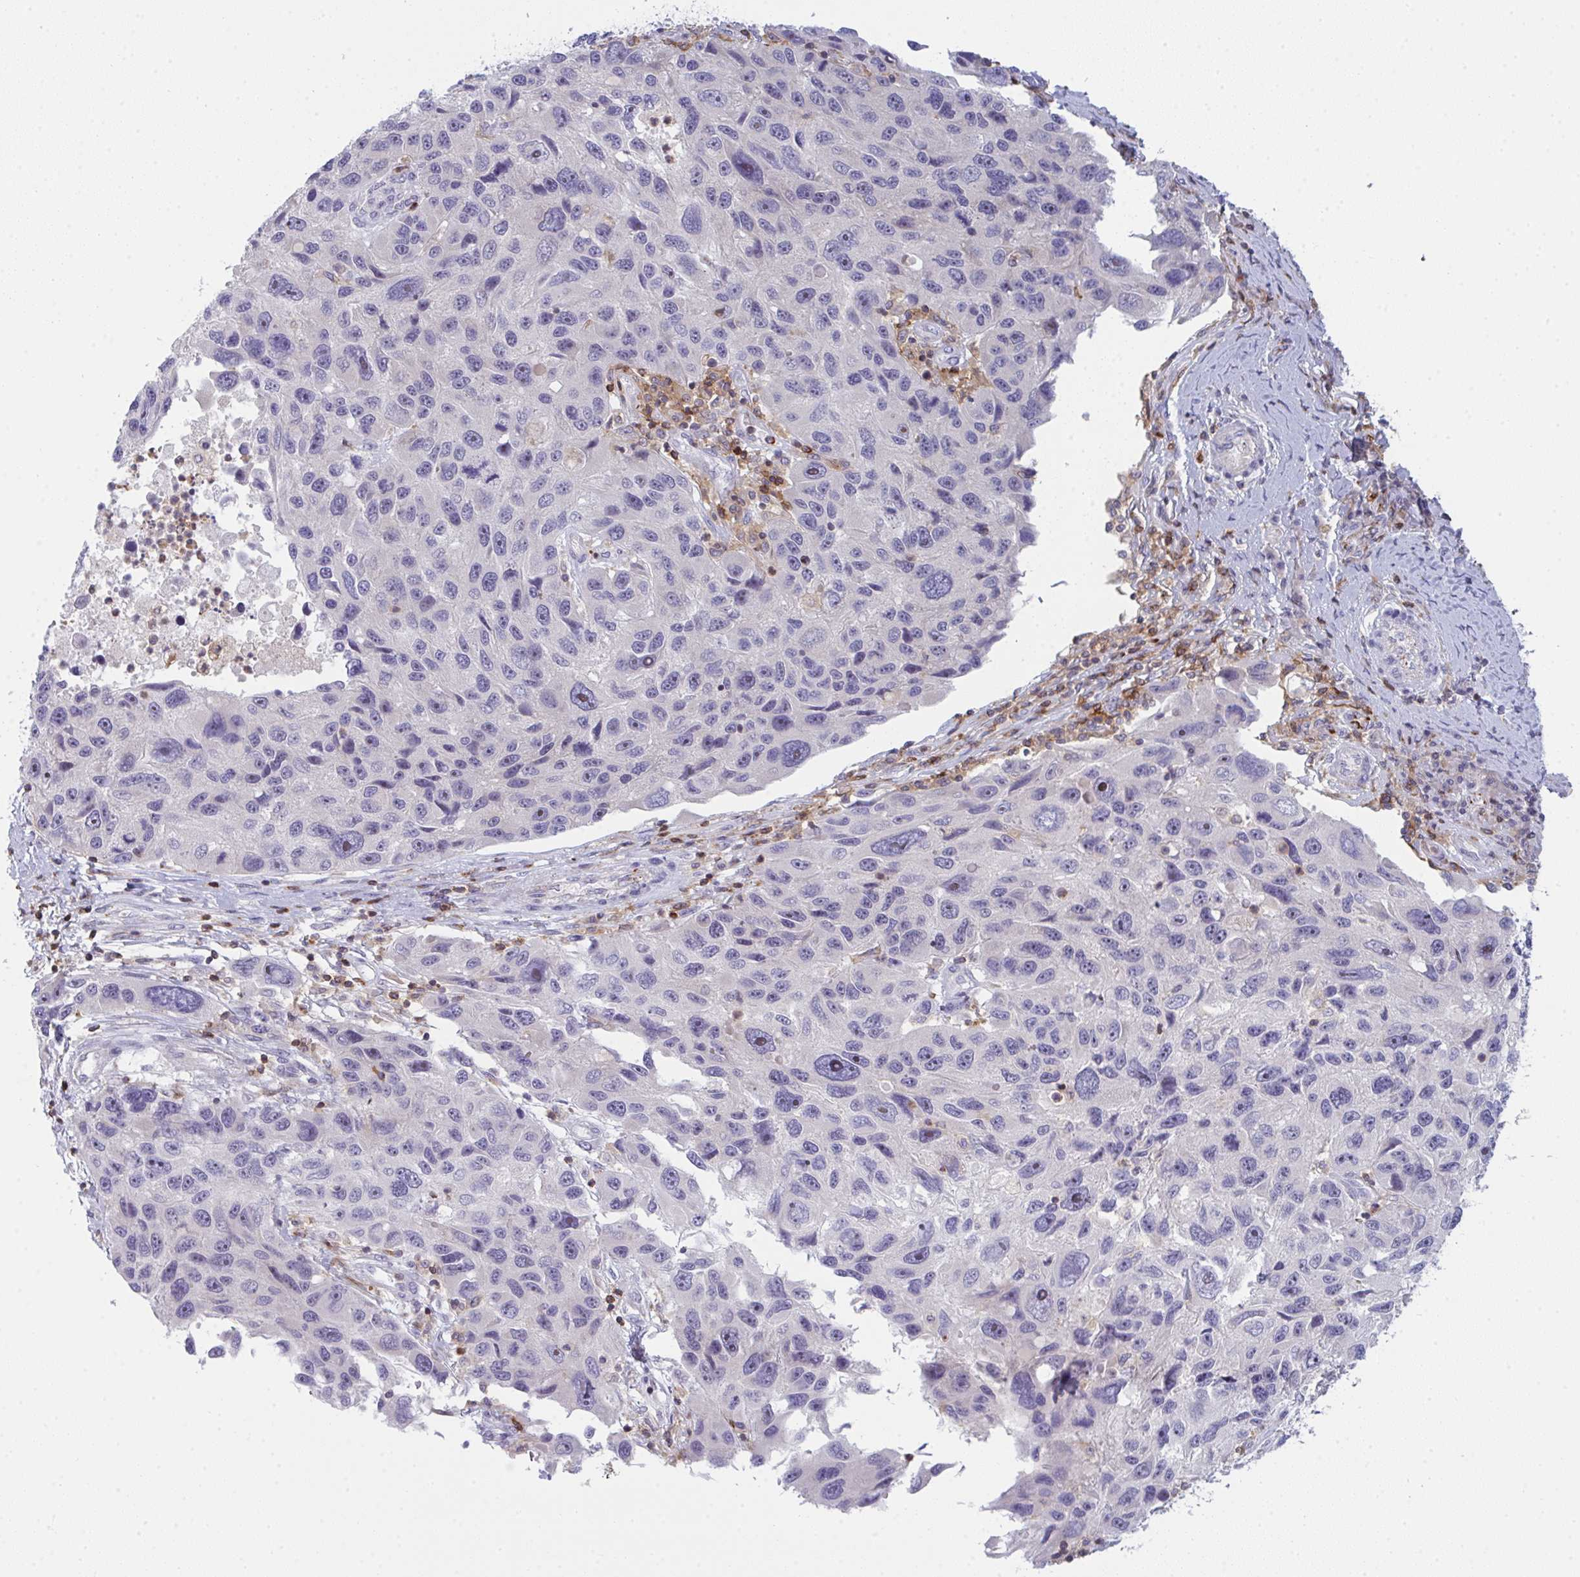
{"staining": {"intensity": "negative", "quantity": "none", "location": "none"}, "tissue": "melanoma", "cell_type": "Tumor cells", "image_type": "cancer", "snomed": [{"axis": "morphology", "description": "Malignant melanoma, NOS"}, {"axis": "topography", "description": "Skin"}], "caption": "Tumor cells show no significant protein positivity in melanoma.", "gene": "CD80", "patient": {"sex": "male", "age": 53}}